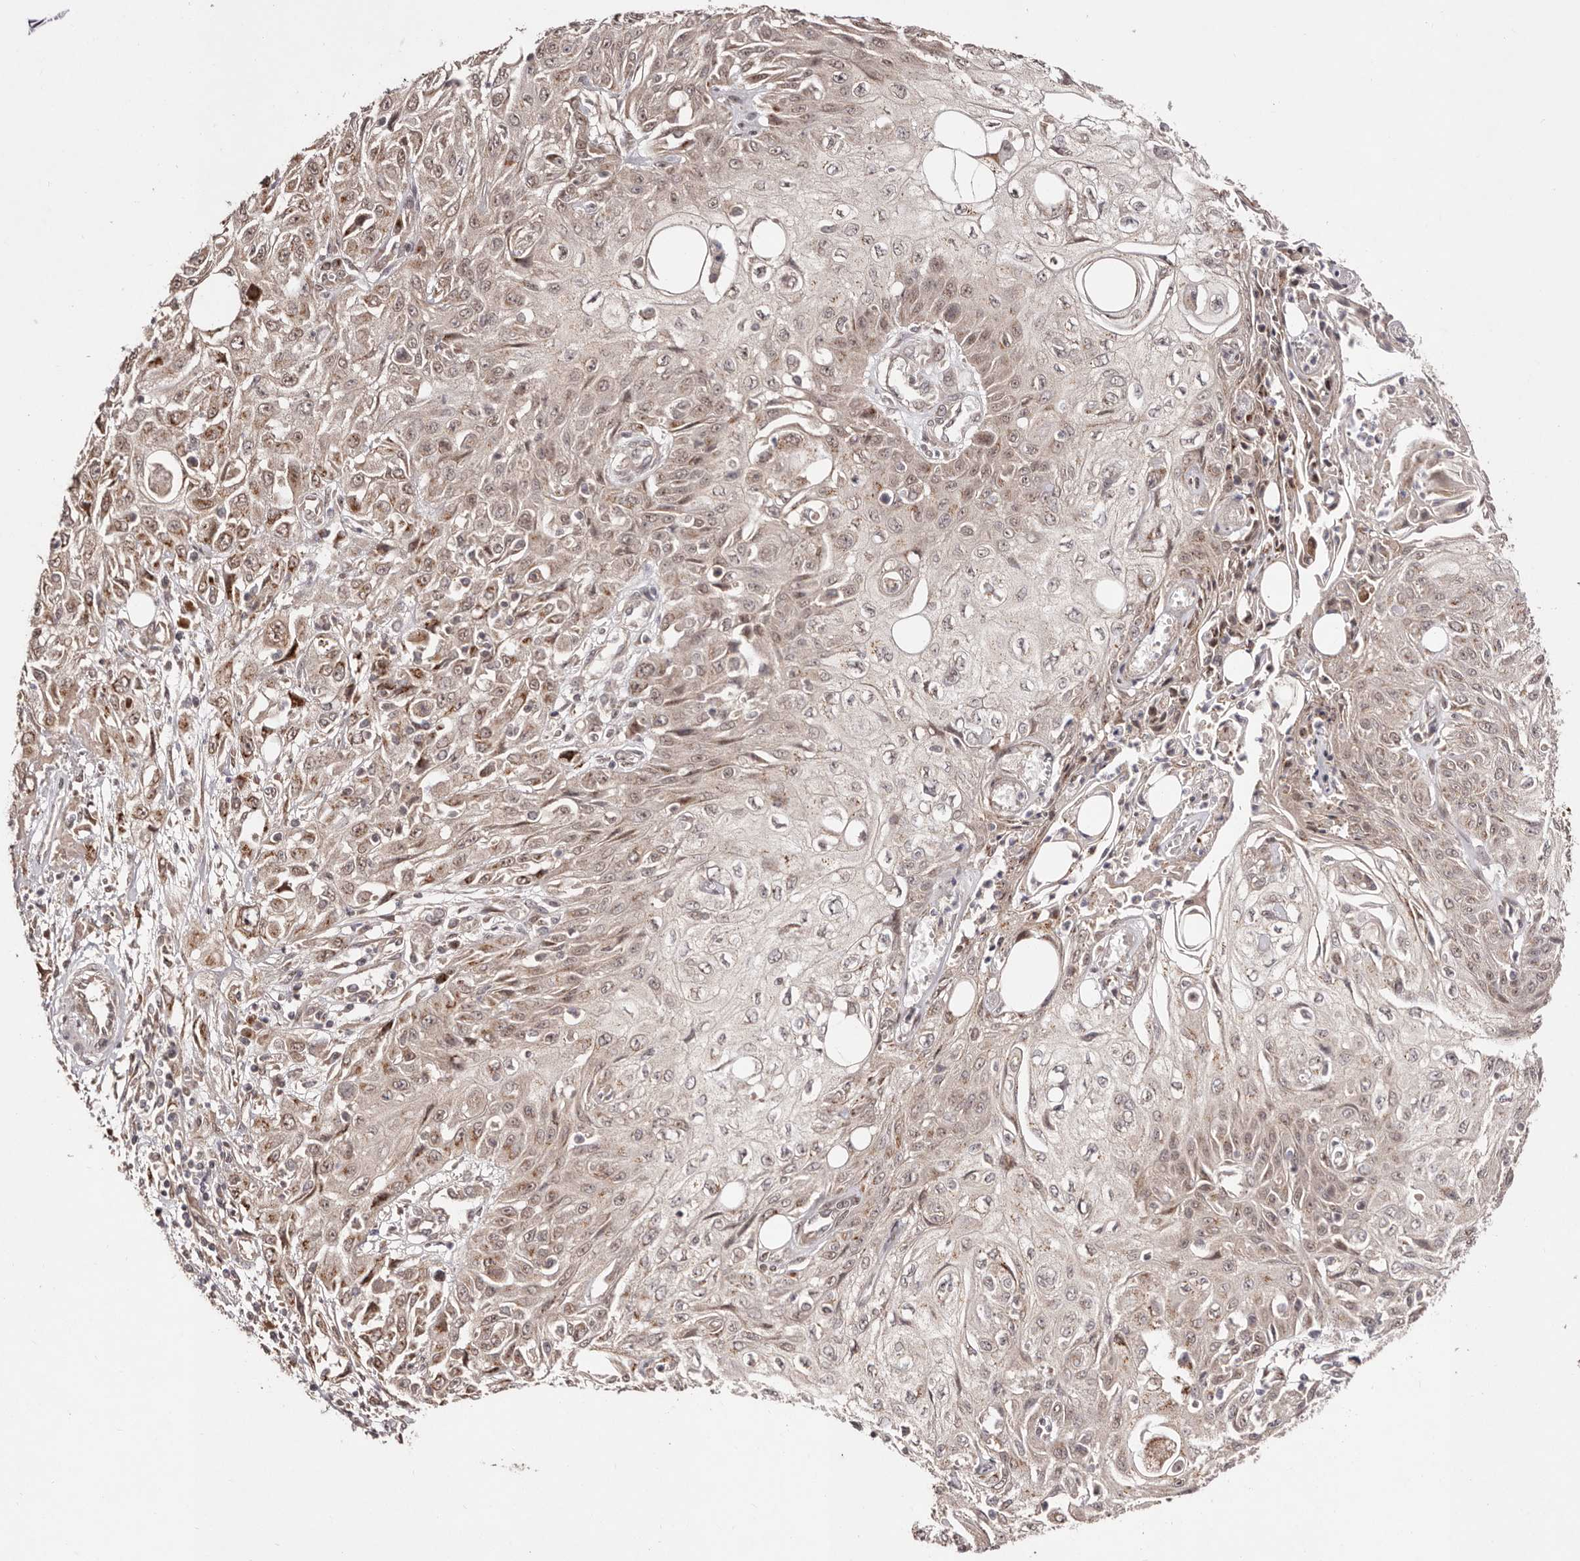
{"staining": {"intensity": "weak", "quantity": "25%-75%", "location": "cytoplasmic/membranous"}, "tissue": "skin cancer", "cell_type": "Tumor cells", "image_type": "cancer", "snomed": [{"axis": "morphology", "description": "Squamous cell carcinoma, NOS"}, {"axis": "morphology", "description": "Squamous cell carcinoma, metastatic, NOS"}, {"axis": "topography", "description": "Skin"}, {"axis": "topography", "description": "Lymph node"}], "caption": "Skin cancer stained for a protein reveals weak cytoplasmic/membranous positivity in tumor cells. (brown staining indicates protein expression, while blue staining denotes nuclei).", "gene": "EGR3", "patient": {"sex": "male", "age": 75}}